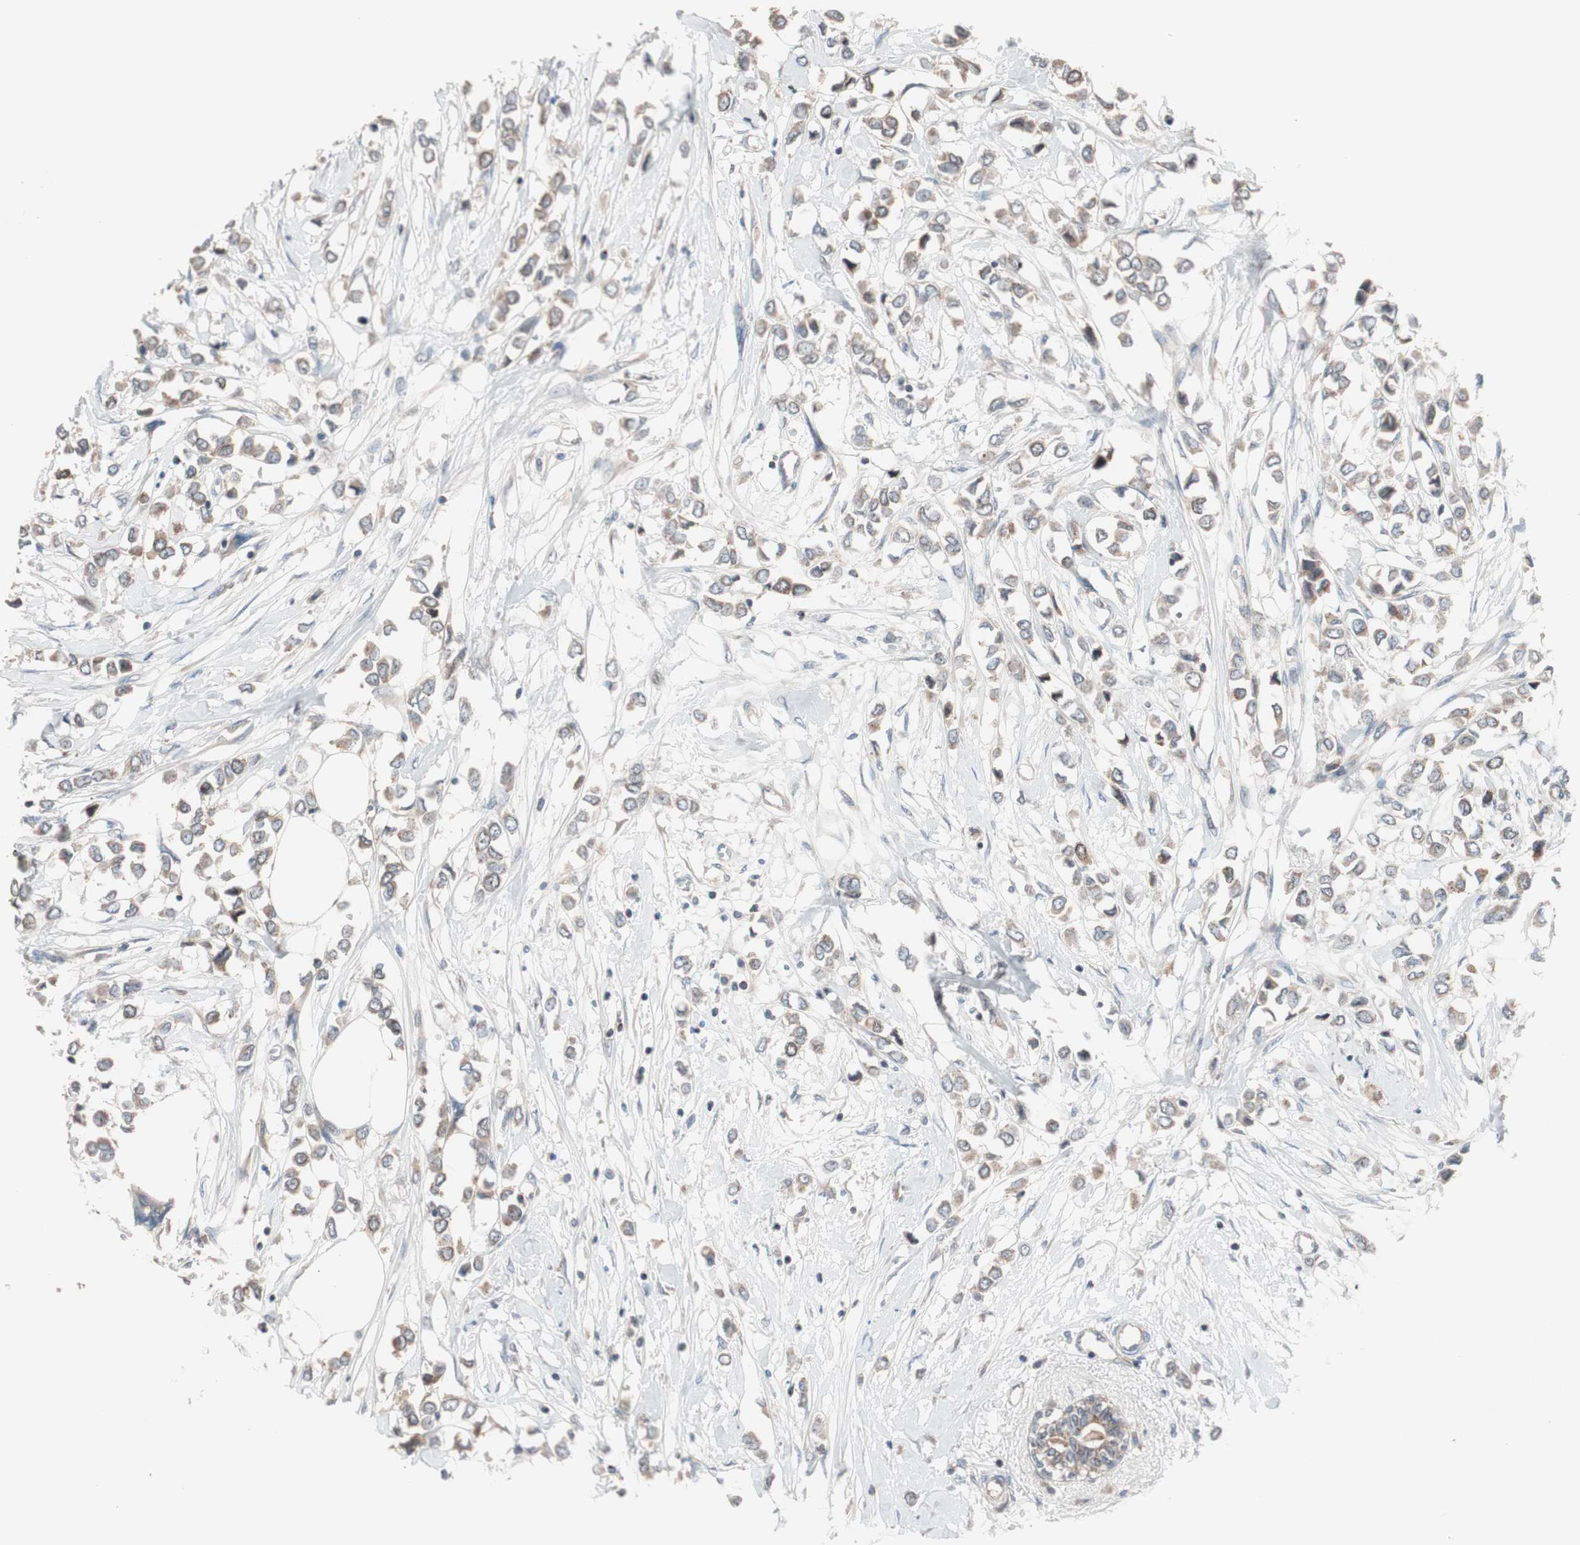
{"staining": {"intensity": "moderate", "quantity": ">75%", "location": "cytoplasmic/membranous"}, "tissue": "breast cancer", "cell_type": "Tumor cells", "image_type": "cancer", "snomed": [{"axis": "morphology", "description": "Lobular carcinoma"}, {"axis": "topography", "description": "Breast"}], "caption": "A brown stain highlights moderate cytoplasmic/membranous positivity of a protein in human breast lobular carcinoma tumor cells.", "gene": "SDC4", "patient": {"sex": "female", "age": 51}}